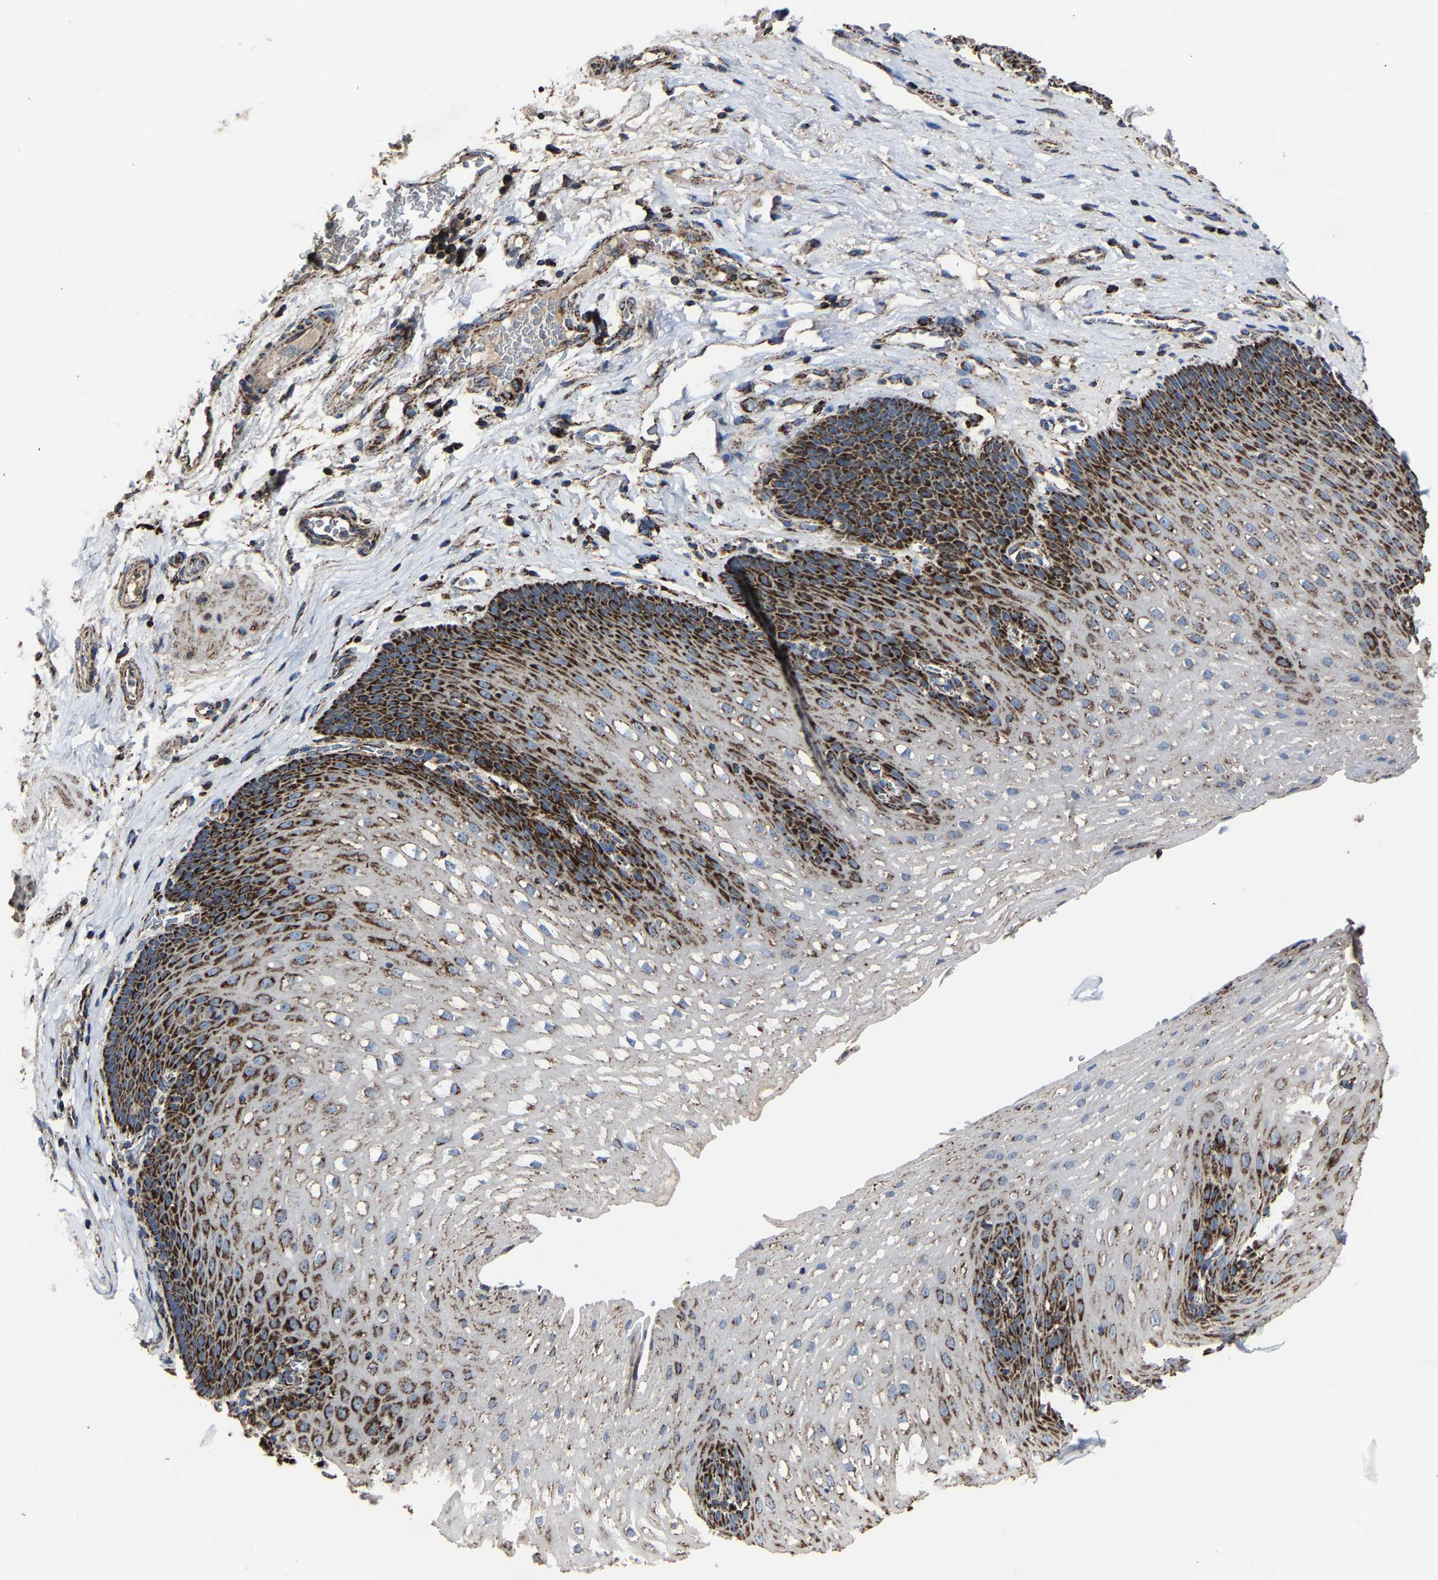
{"staining": {"intensity": "strong", "quantity": ">75%", "location": "cytoplasmic/membranous"}, "tissue": "esophagus", "cell_type": "Squamous epithelial cells", "image_type": "normal", "snomed": [{"axis": "morphology", "description": "Normal tissue, NOS"}, {"axis": "topography", "description": "Esophagus"}], "caption": "Esophagus was stained to show a protein in brown. There is high levels of strong cytoplasmic/membranous positivity in approximately >75% of squamous epithelial cells. Using DAB (brown) and hematoxylin (blue) stains, captured at high magnification using brightfield microscopy.", "gene": "NDUFV3", "patient": {"sex": "male", "age": 48}}